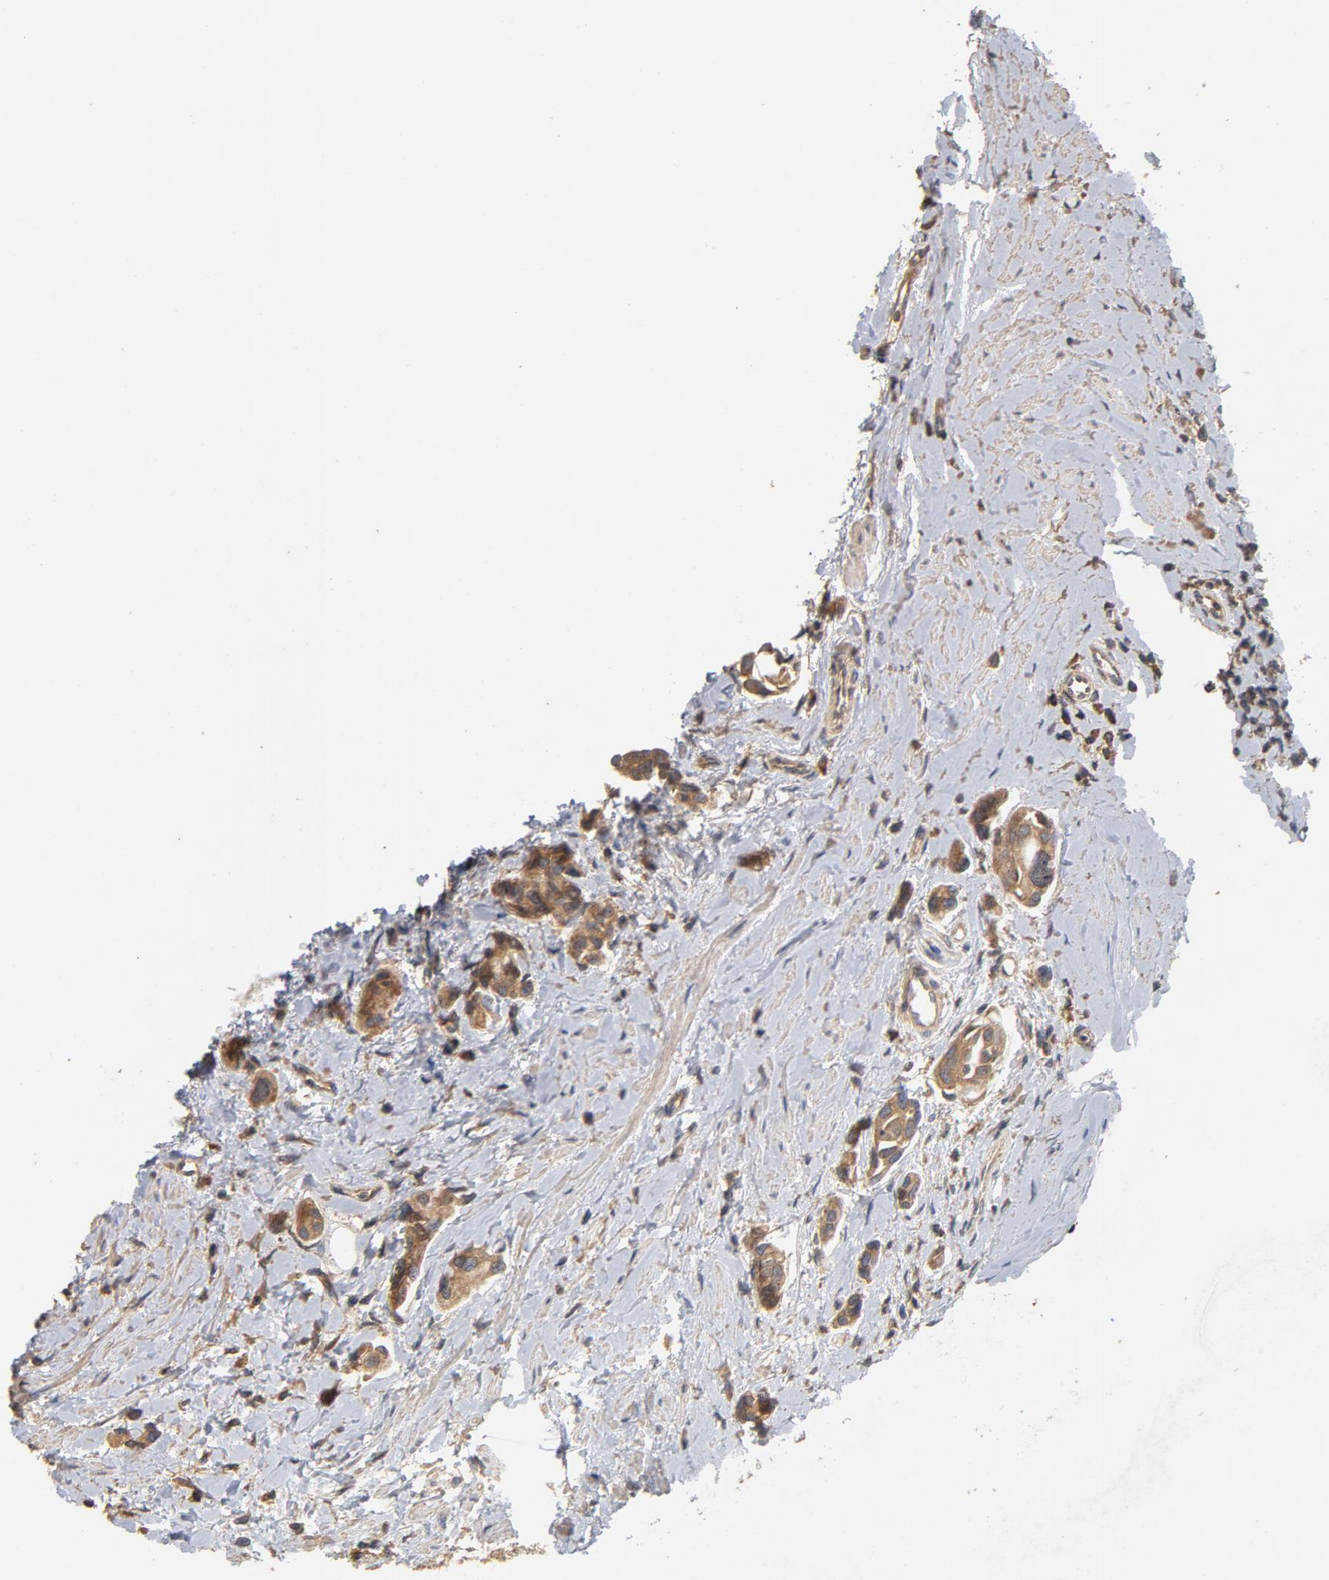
{"staining": {"intensity": "moderate", "quantity": ">75%", "location": "cytoplasmic/membranous"}, "tissue": "urothelial cancer", "cell_type": "Tumor cells", "image_type": "cancer", "snomed": [{"axis": "morphology", "description": "Urothelial carcinoma, High grade"}, {"axis": "topography", "description": "Urinary bladder"}], "caption": "IHC of human urothelial carcinoma (high-grade) demonstrates medium levels of moderate cytoplasmic/membranous positivity in approximately >75% of tumor cells. The staining was performed using DAB (3,3'-diaminobenzidine), with brown indicating positive protein expression. Nuclei are stained blue with hematoxylin.", "gene": "DDX6", "patient": {"sex": "male", "age": 78}}